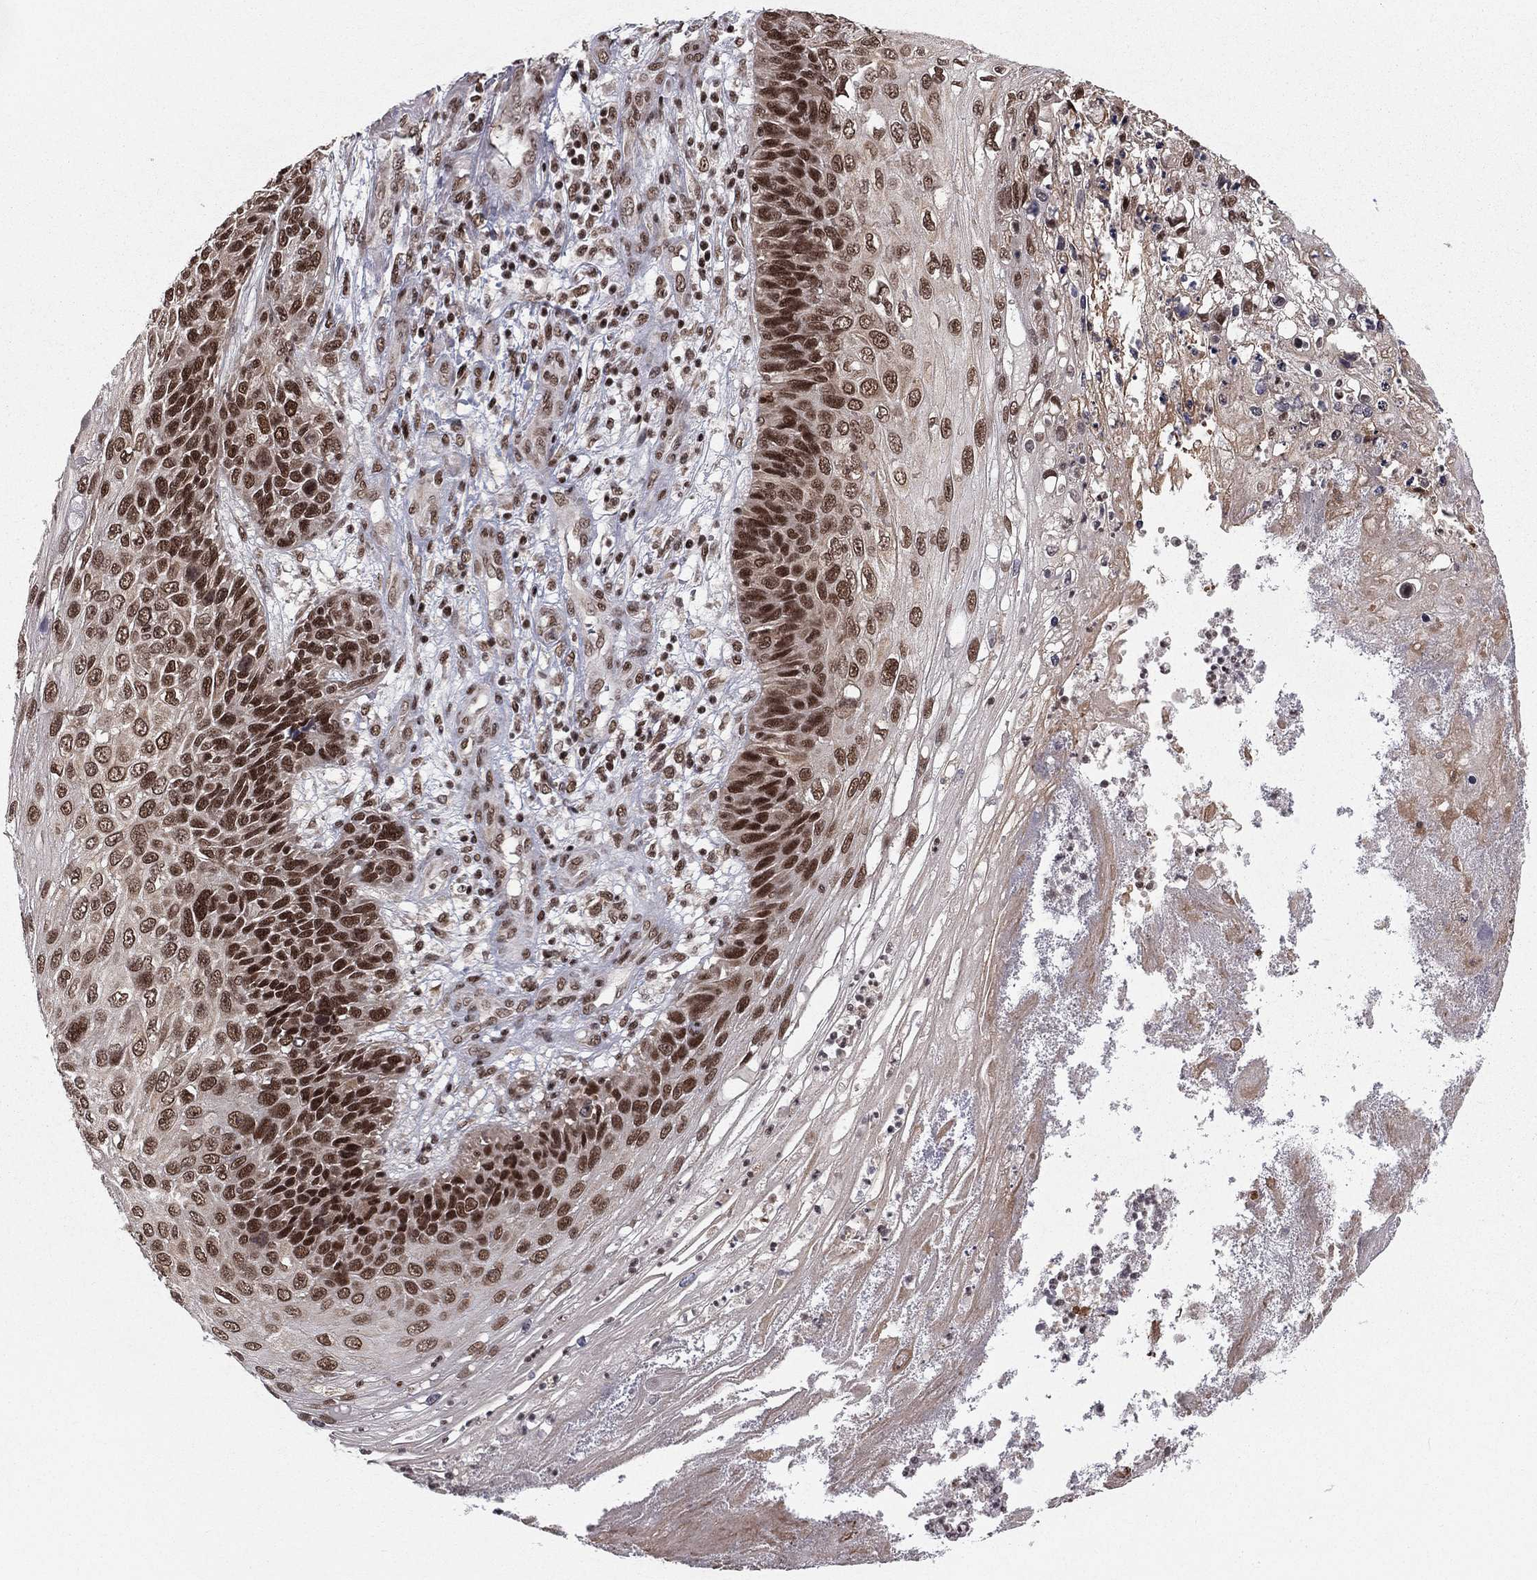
{"staining": {"intensity": "strong", "quantity": "25%-75%", "location": "nuclear"}, "tissue": "skin cancer", "cell_type": "Tumor cells", "image_type": "cancer", "snomed": [{"axis": "morphology", "description": "Squamous cell carcinoma, NOS"}, {"axis": "topography", "description": "Skin"}], "caption": "Skin squamous cell carcinoma stained with DAB immunohistochemistry demonstrates high levels of strong nuclear positivity in approximately 25%-75% of tumor cells.", "gene": "NFYB", "patient": {"sex": "male", "age": 92}}